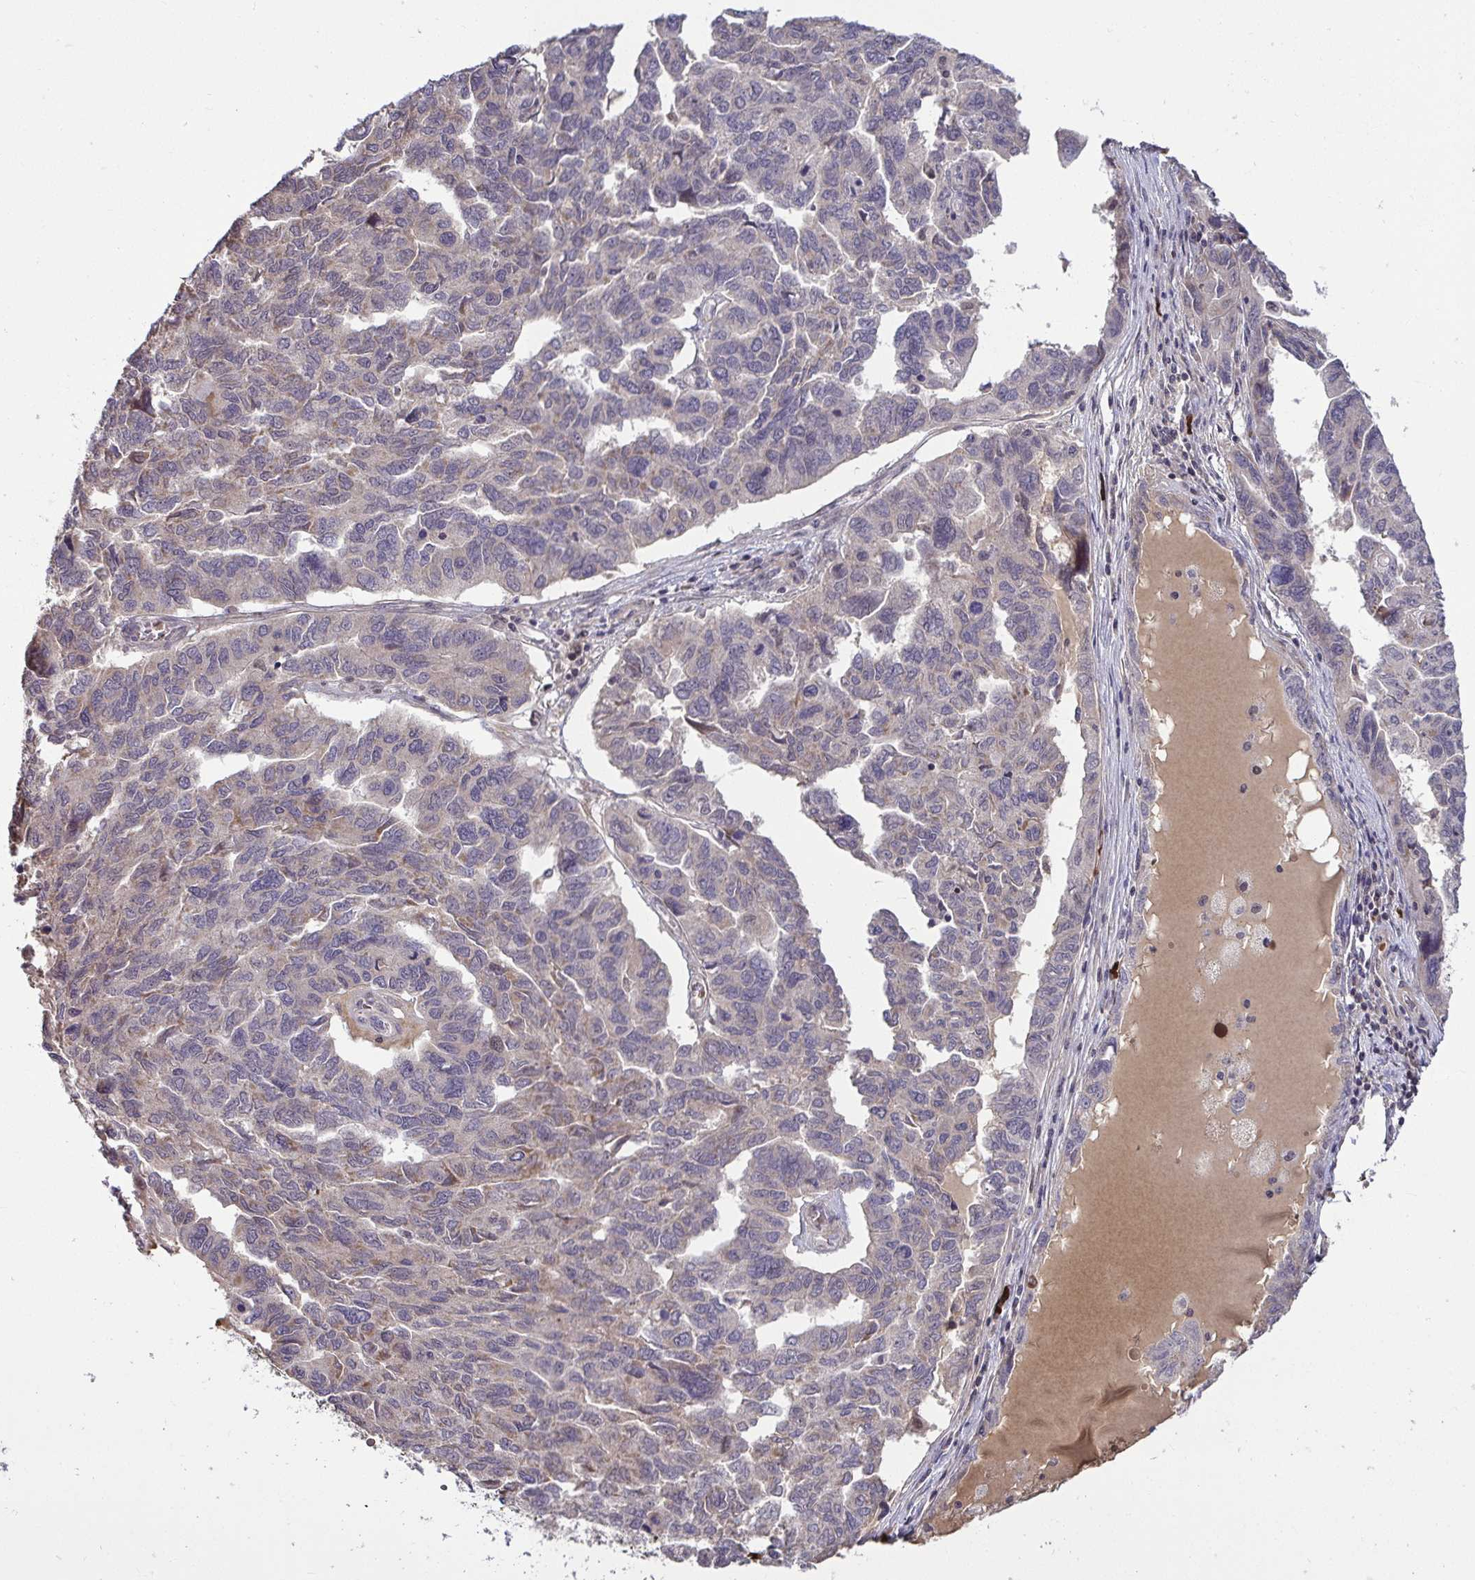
{"staining": {"intensity": "weak", "quantity": "<25%", "location": "nuclear"}, "tissue": "ovarian cancer", "cell_type": "Tumor cells", "image_type": "cancer", "snomed": [{"axis": "morphology", "description": "Cystadenocarcinoma, serous, NOS"}, {"axis": "topography", "description": "Ovary"}], "caption": "DAB (3,3'-diaminobenzidine) immunohistochemical staining of human ovarian serous cystadenocarcinoma shows no significant expression in tumor cells.", "gene": "ZSCAN9", "patient": {"sex": "female", "age": 64}}